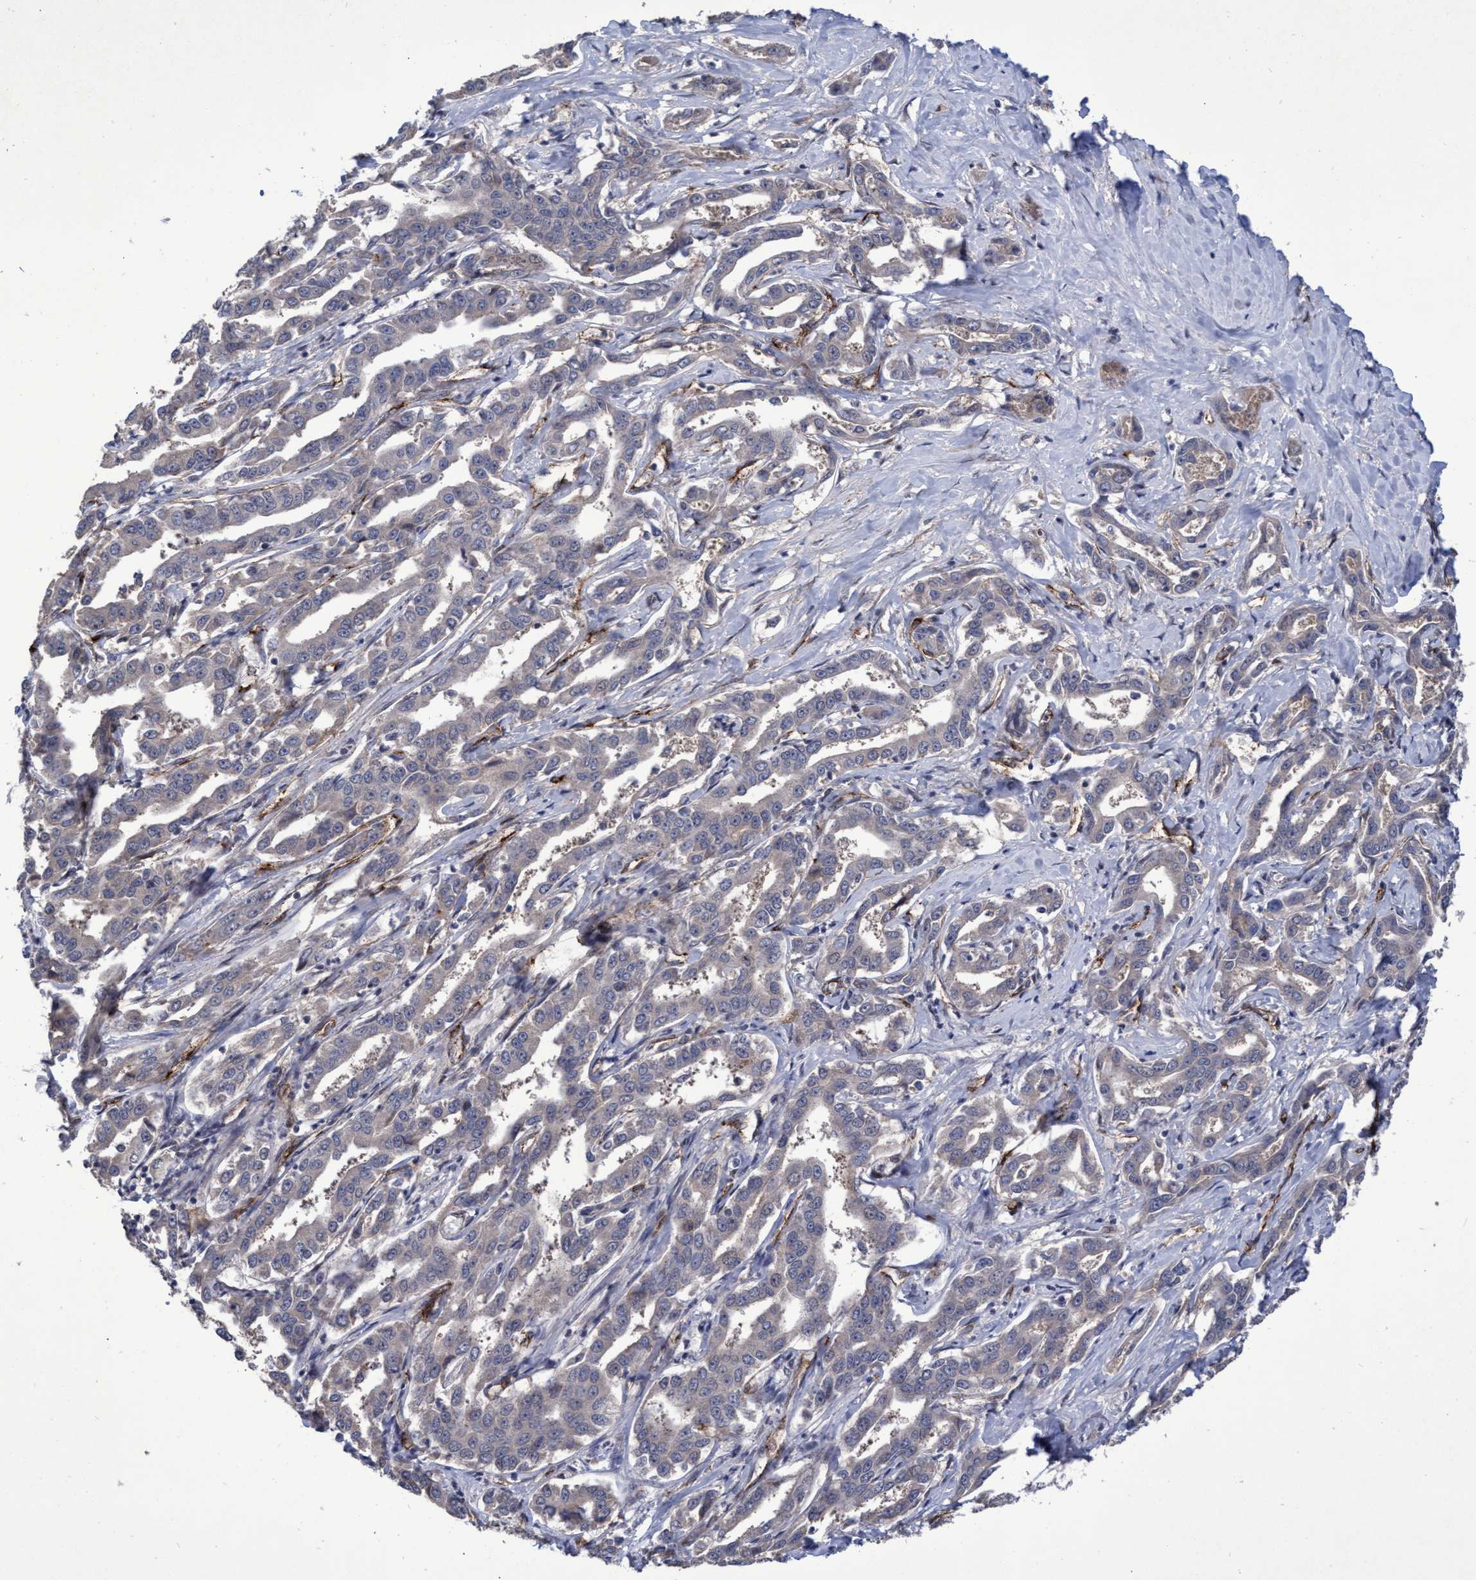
{"staining": {"intensity": "negative", "quantity": "none", "location": "none"}, "tissue": "liver cancer", "cell_type": "Tumor cells", "image_type": "cancer", "snomed": [{"axis": "morphology", "description": "Cholangiocarcinoma"}, {"axis": "topography", "description": "Liver"}], "caption": "This is a image of immunohistochemistry staining of cholangiocarcinoma (liver), which shows no expression in tumor cells.", "gene": "ZNF750", "patient": {"sex": "male", "age": 59}}